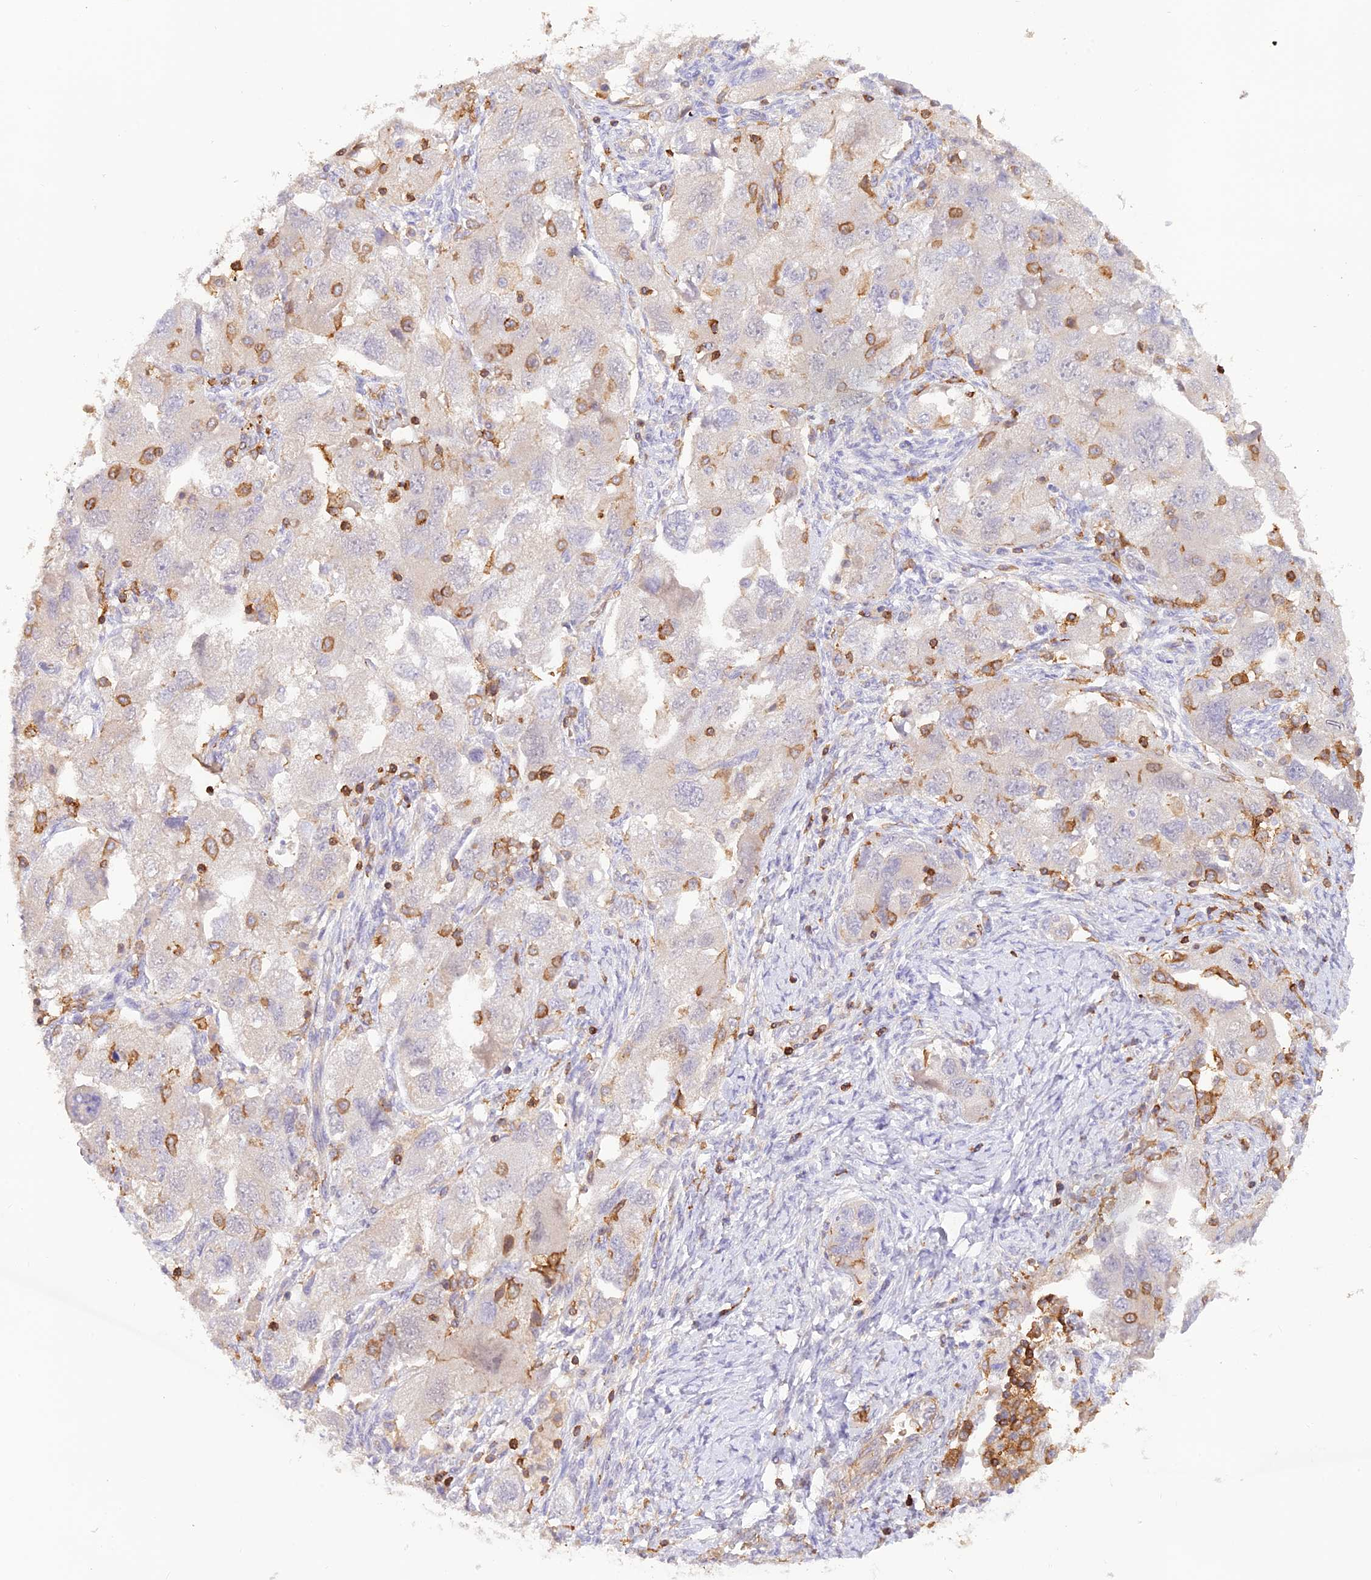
{"staining": {"intensity": "negative", "quantity": "none", "location": "none"}, "tissue": "ovarian cancer", "cell_type": "Tumor cells", "image_type": "cancer", "snomed": [{"axis": "morphology", "description": "Carcinoma, NOS"}, {"axis": "morphology", "description": "Cystadenocarcinoma, serous, NOS"}, {"axis": "topography", "description": "Ovary"}], "caption": "This is an IHC photomicrograph of serous cystadenocarcinoma (ovarian). There is no expression in tumor cells.", "gene": "DENND1C", "patient": {"sex": "female", "age": 69}}